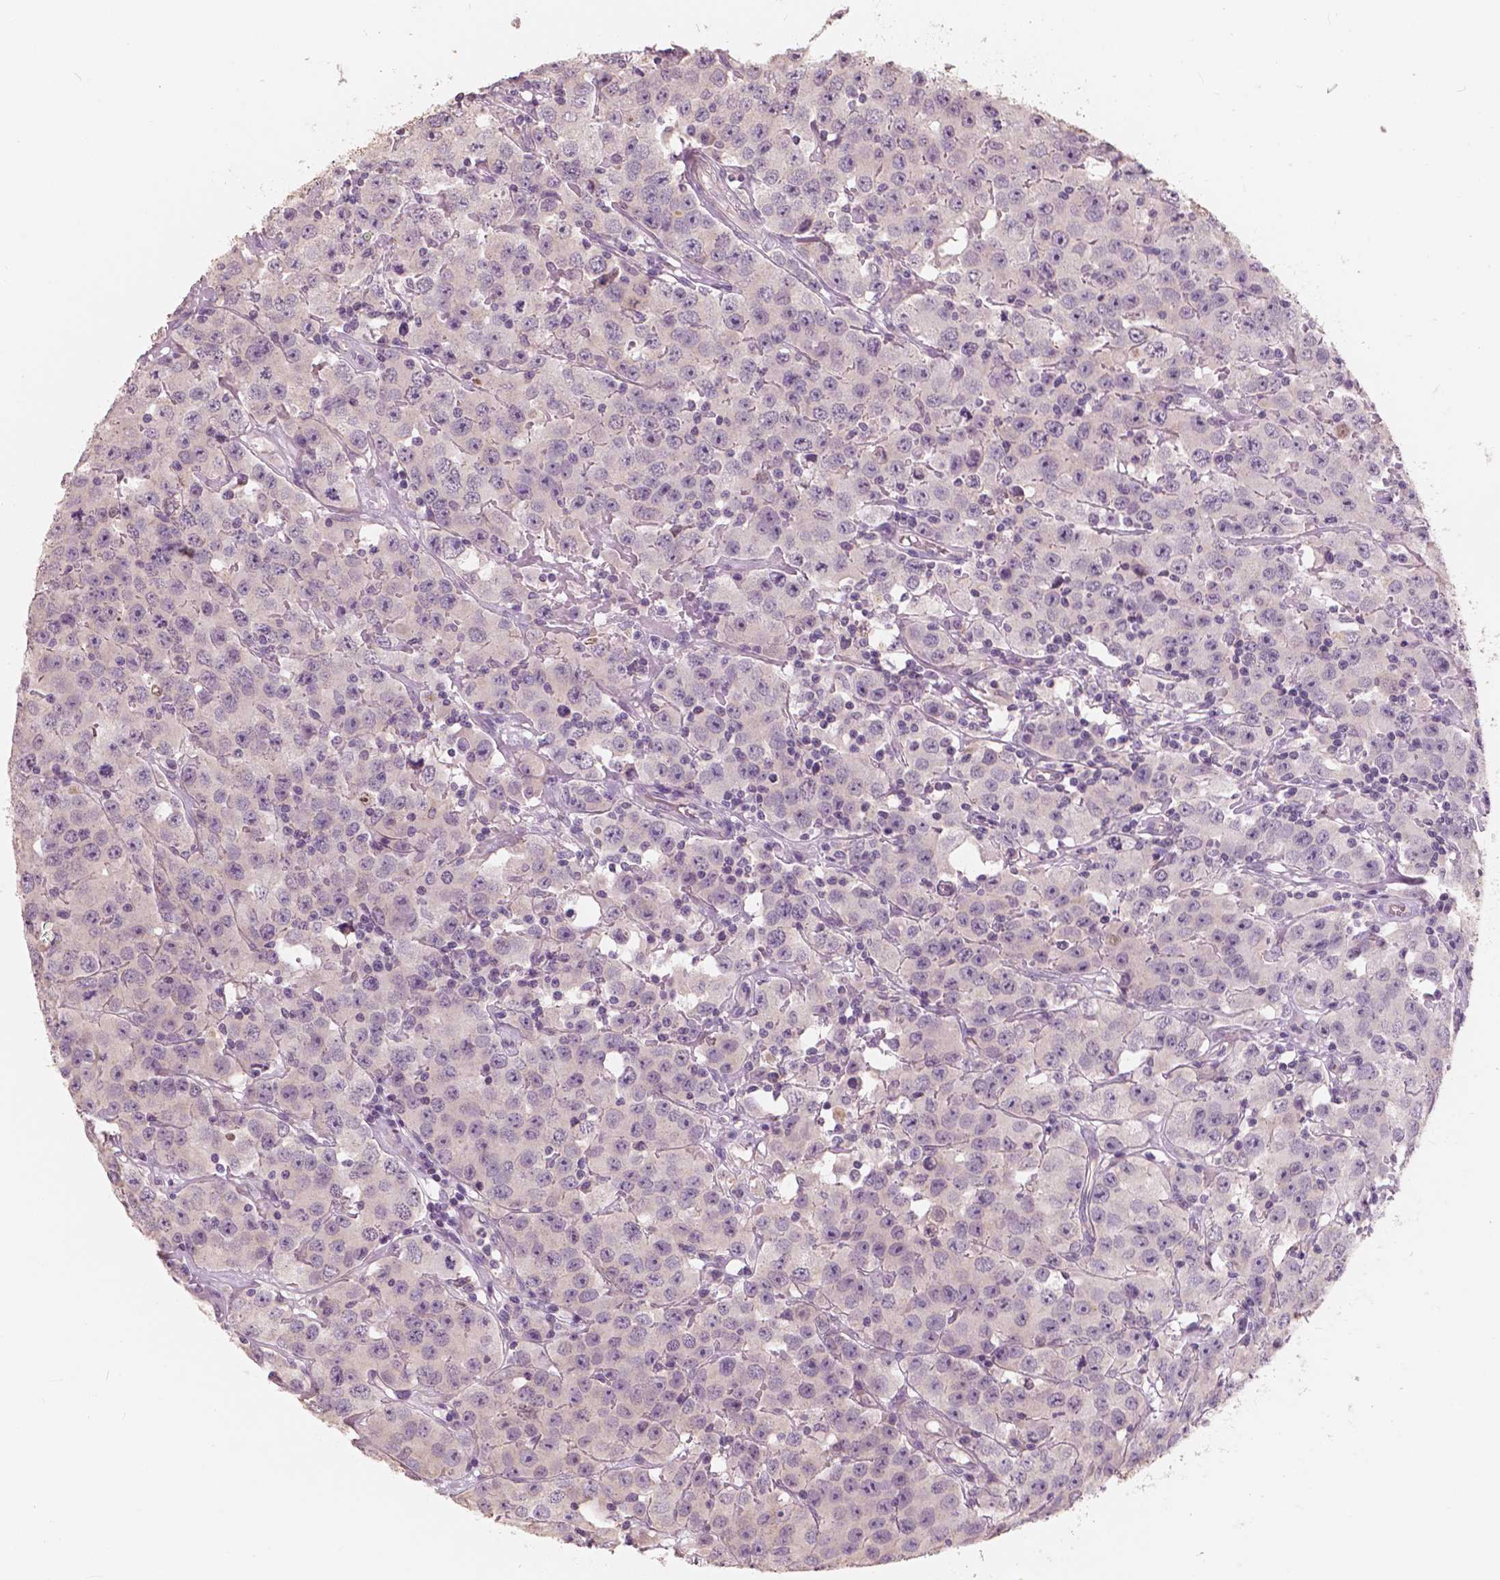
{"staining": {"intensity": "negative", "quantity": "none", "location": "none"}, "tissue": "testis cancer", "cell_type": "Tumor cells", "image_type": "cancer", "snomed": [{"axis": "morphology", "description": "Seminoma, NOS"}, {"axis": "topography", "description": "Testis"}], "caption": "This is a image of IHC staining of seminoma (testis), which shows no staining in tumor cells.", "gene": "SAT2", "patient": {"sex": "male", "age": 52}}